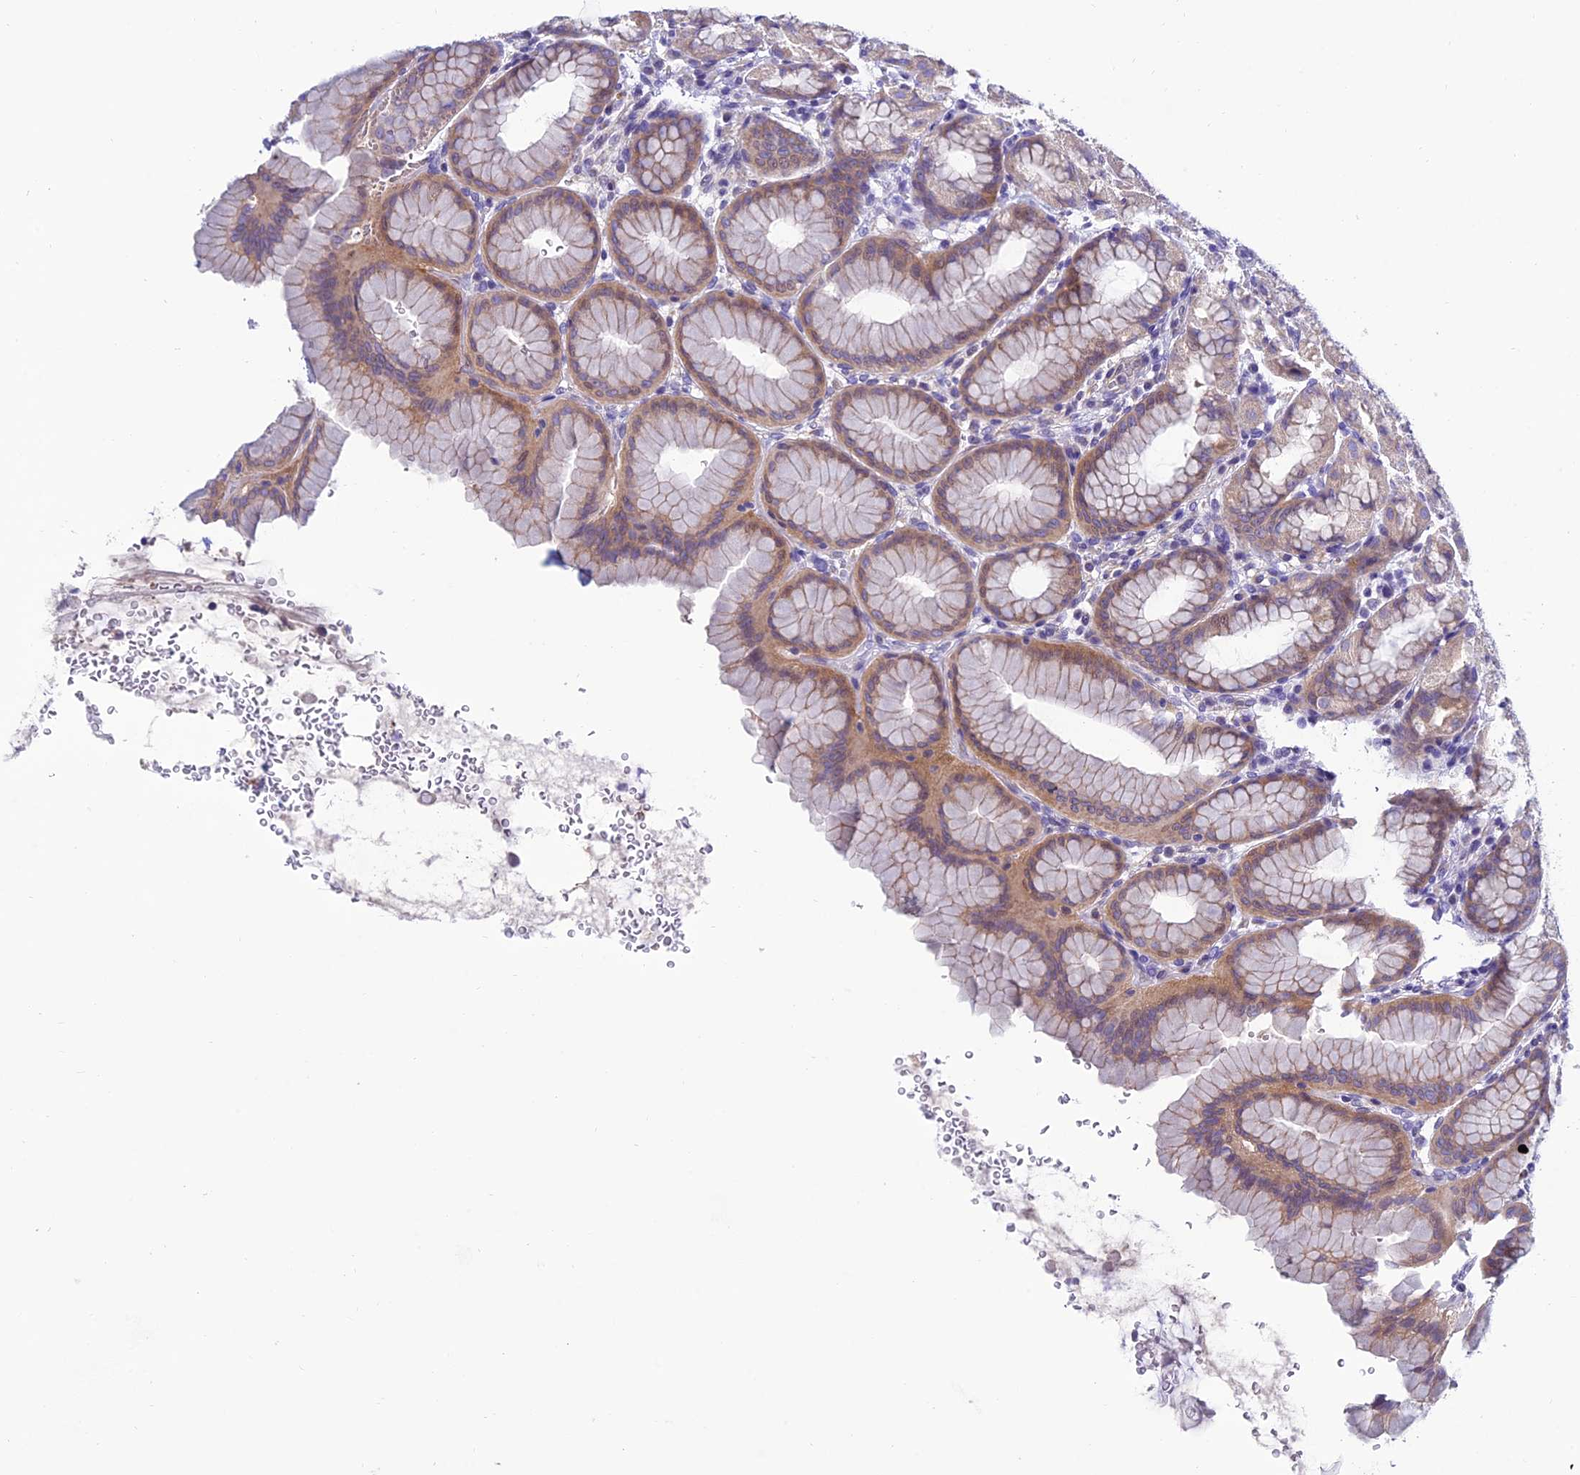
{"staining": {"intensity": "moderate", "quantity": "<25%", "location": "cytoplasmic/membranous"}, "tissue": "stomach", "cell_type": "Glandular cells", "image_type": "normal", "snomed": [{"axis": "morphology", "description": "Normal tissue, NOS"}, {"axis": "topography", "description": "Stomach"}], "caption": "The image demonstrates staining of benign stomach, revealing moderate cytoplasmic/membranous protein expression (brown color) within glandular cells. Using DAB (brown) and hematoxylin (blue) stains, captured at high magnification using brightfield microscopy.", "gene": "FAM178B", "patient": {"sex": "male", "age": 42}}